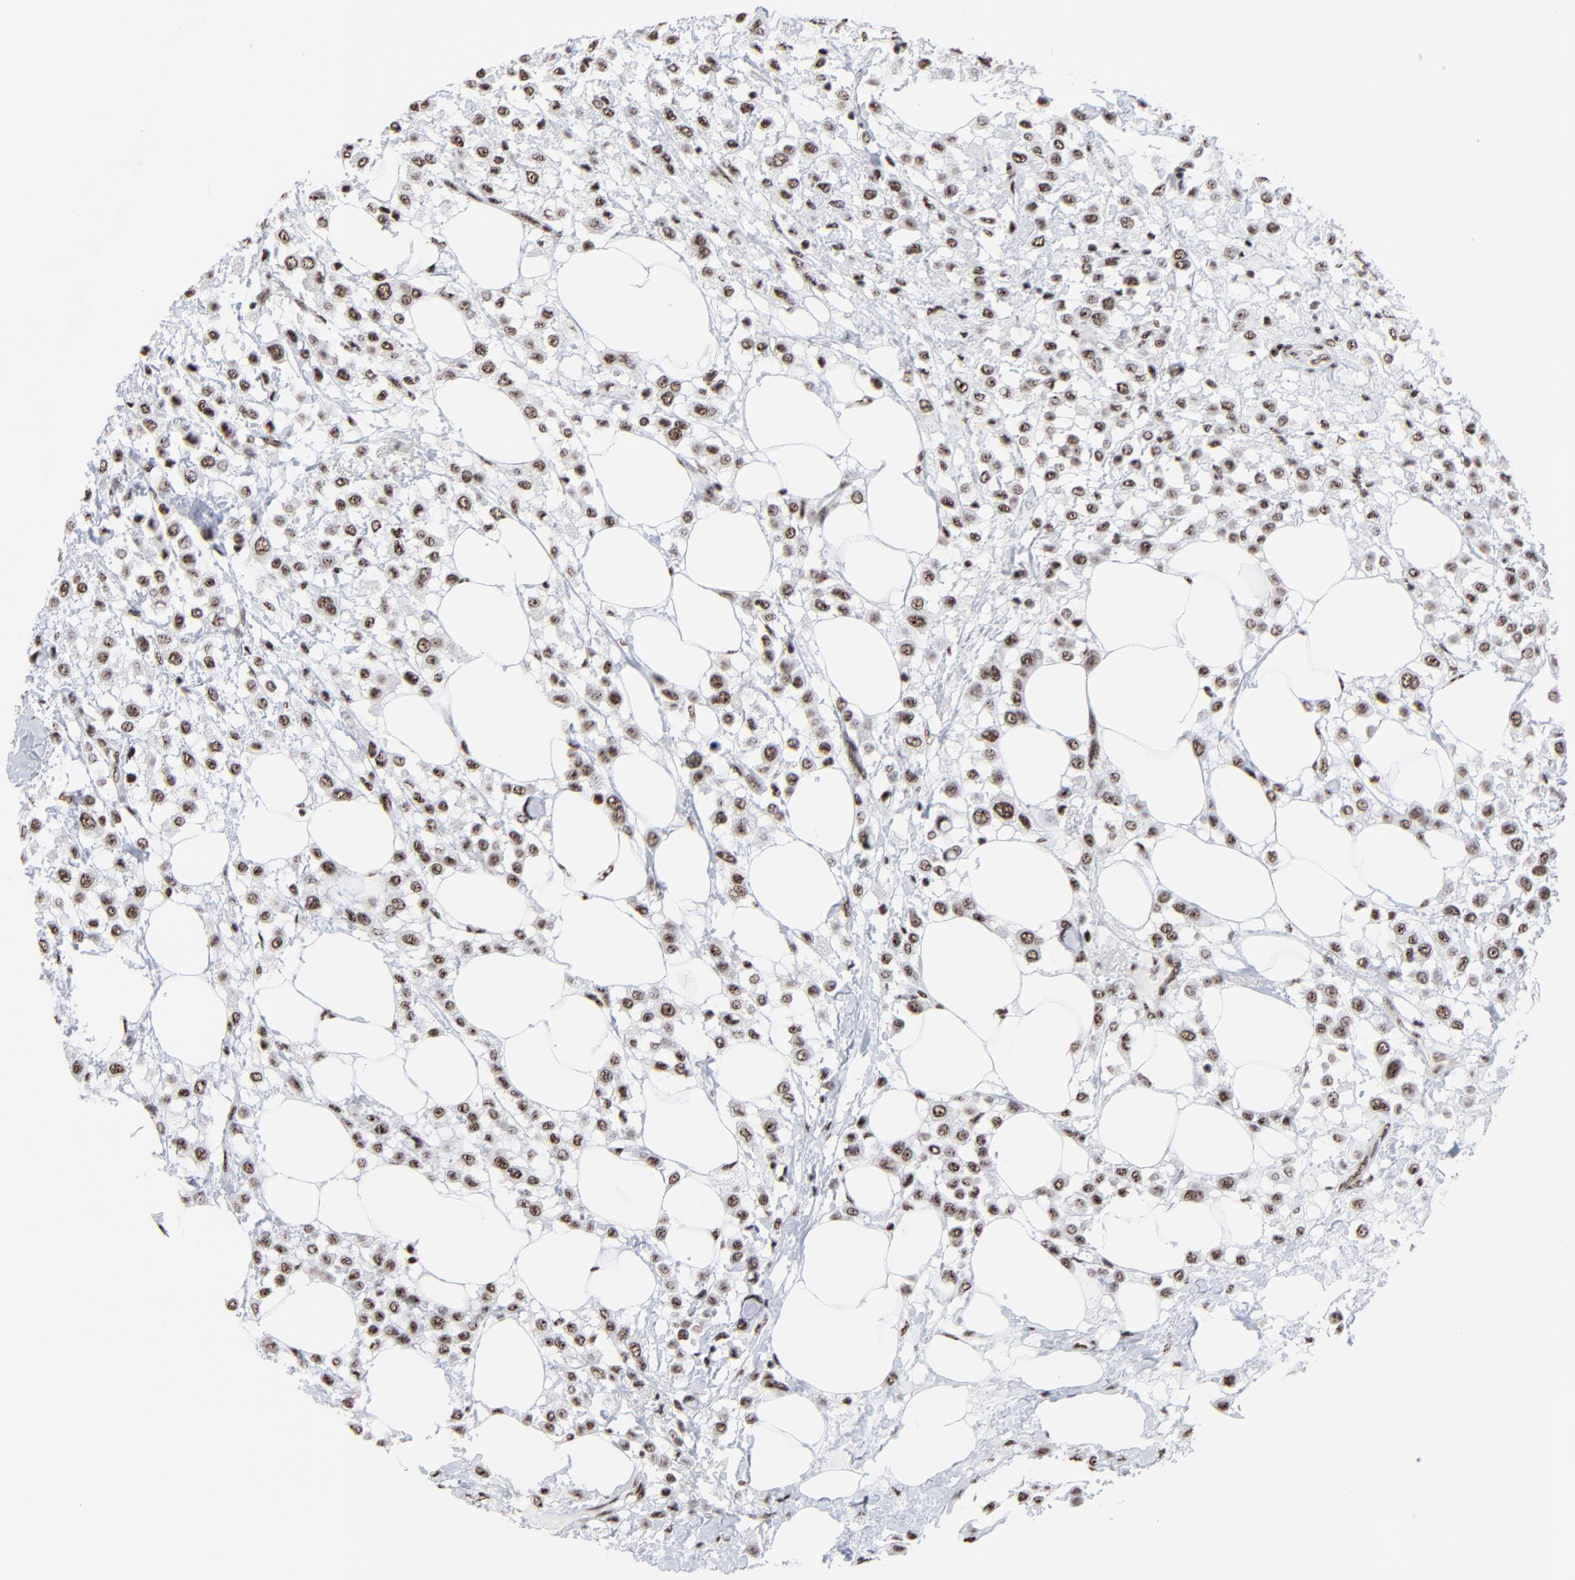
{"staining": {"intensity": "moderate", "quantity": ">75%", "location": "nuclear"}, "tissue": "breast cancer", "cell_type": "Tumor cells", "image_type": "cancer", "snomed": [{"axis": "morphology", "description": "Lobular carcinoma"}, {"axis": "topography", "description": "Breast"}], "caption": "A photomicrograph of breast cancer stained for a protein demonstrates moderate nuclear brown staining in tumor cells.", "gene": "MBD4", "patient": {"sex": "female", "age": 85}}